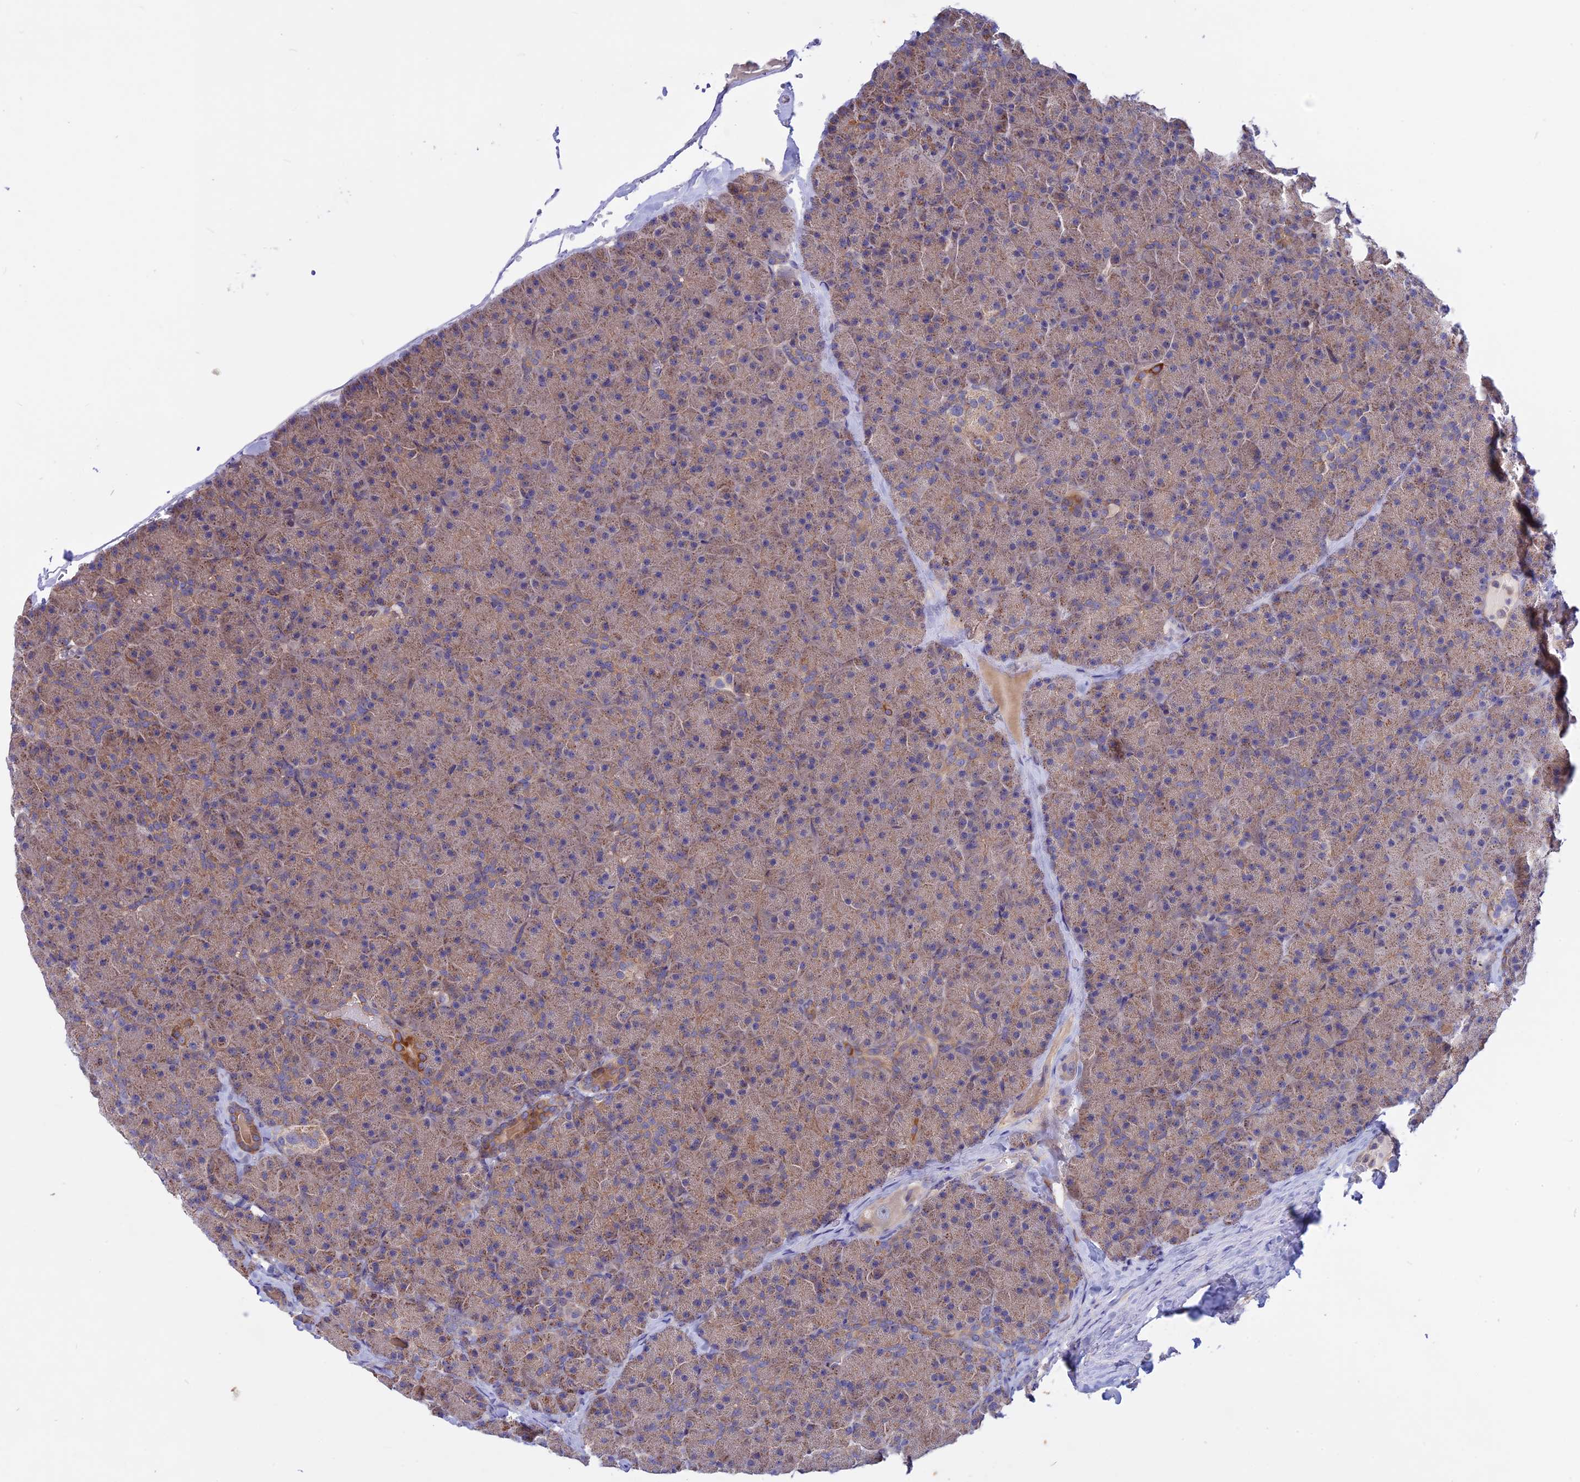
{"staining": {"intensity": "moderate", "quantity": "25%-75%", "location": "cytoplasmic/membranous"}, "tissue": "pancreas", "cell_type": "Exocrine glandular cells", "image_type": "normal", "snomed": [{"axis": "morphology", "description": "Normal tissue, NOS"}, {"axis": "topography", "description": "Pancreas"}], "caption": "Pancreas stained with a brown dye reveals moderate cytoplasmic/membranous positive staining in approximately 25%-75% of exocrine glandular cells.", "gene": "HYCC1", "patient": {"sex": "male", "age": 36}}